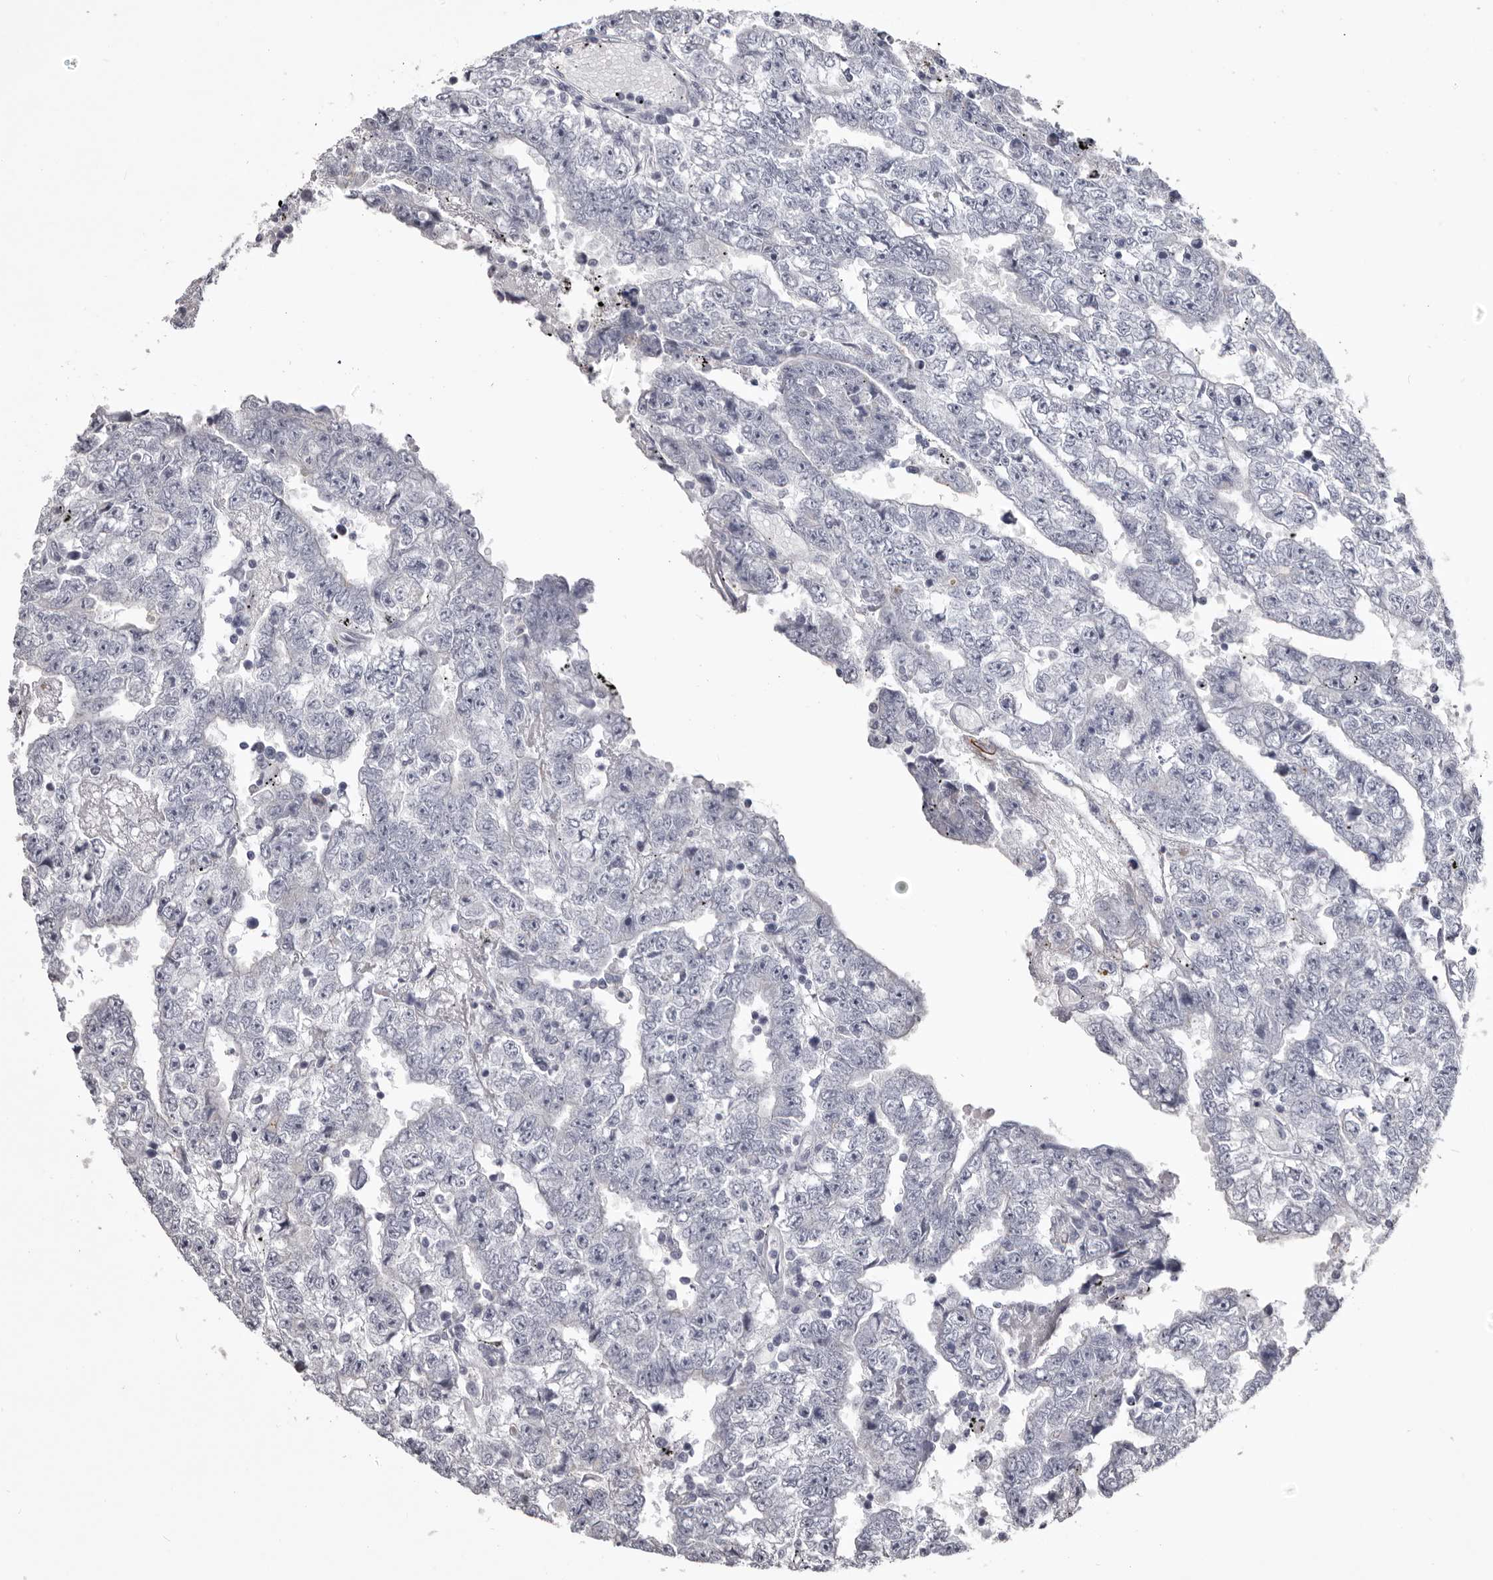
{"staining": {"intensity": "negative", "quantity": "none", "location": "none"}, "tissue": "testis cancer", "cell_type": "Tumor cells", "image_type": "cancer", "snomed": [{"axis": "morphology", "description": "Carcinoma, Embryonal, NOS"}, {"axis": "topography", "description": "Testis"}], "caption": "Testis embryonal carcinoma was stained to show a protein in brown. There is no significant positivity in tumor cells.", "gene": "LPAR6", "patient": {"sex": "male", "age": 25}}